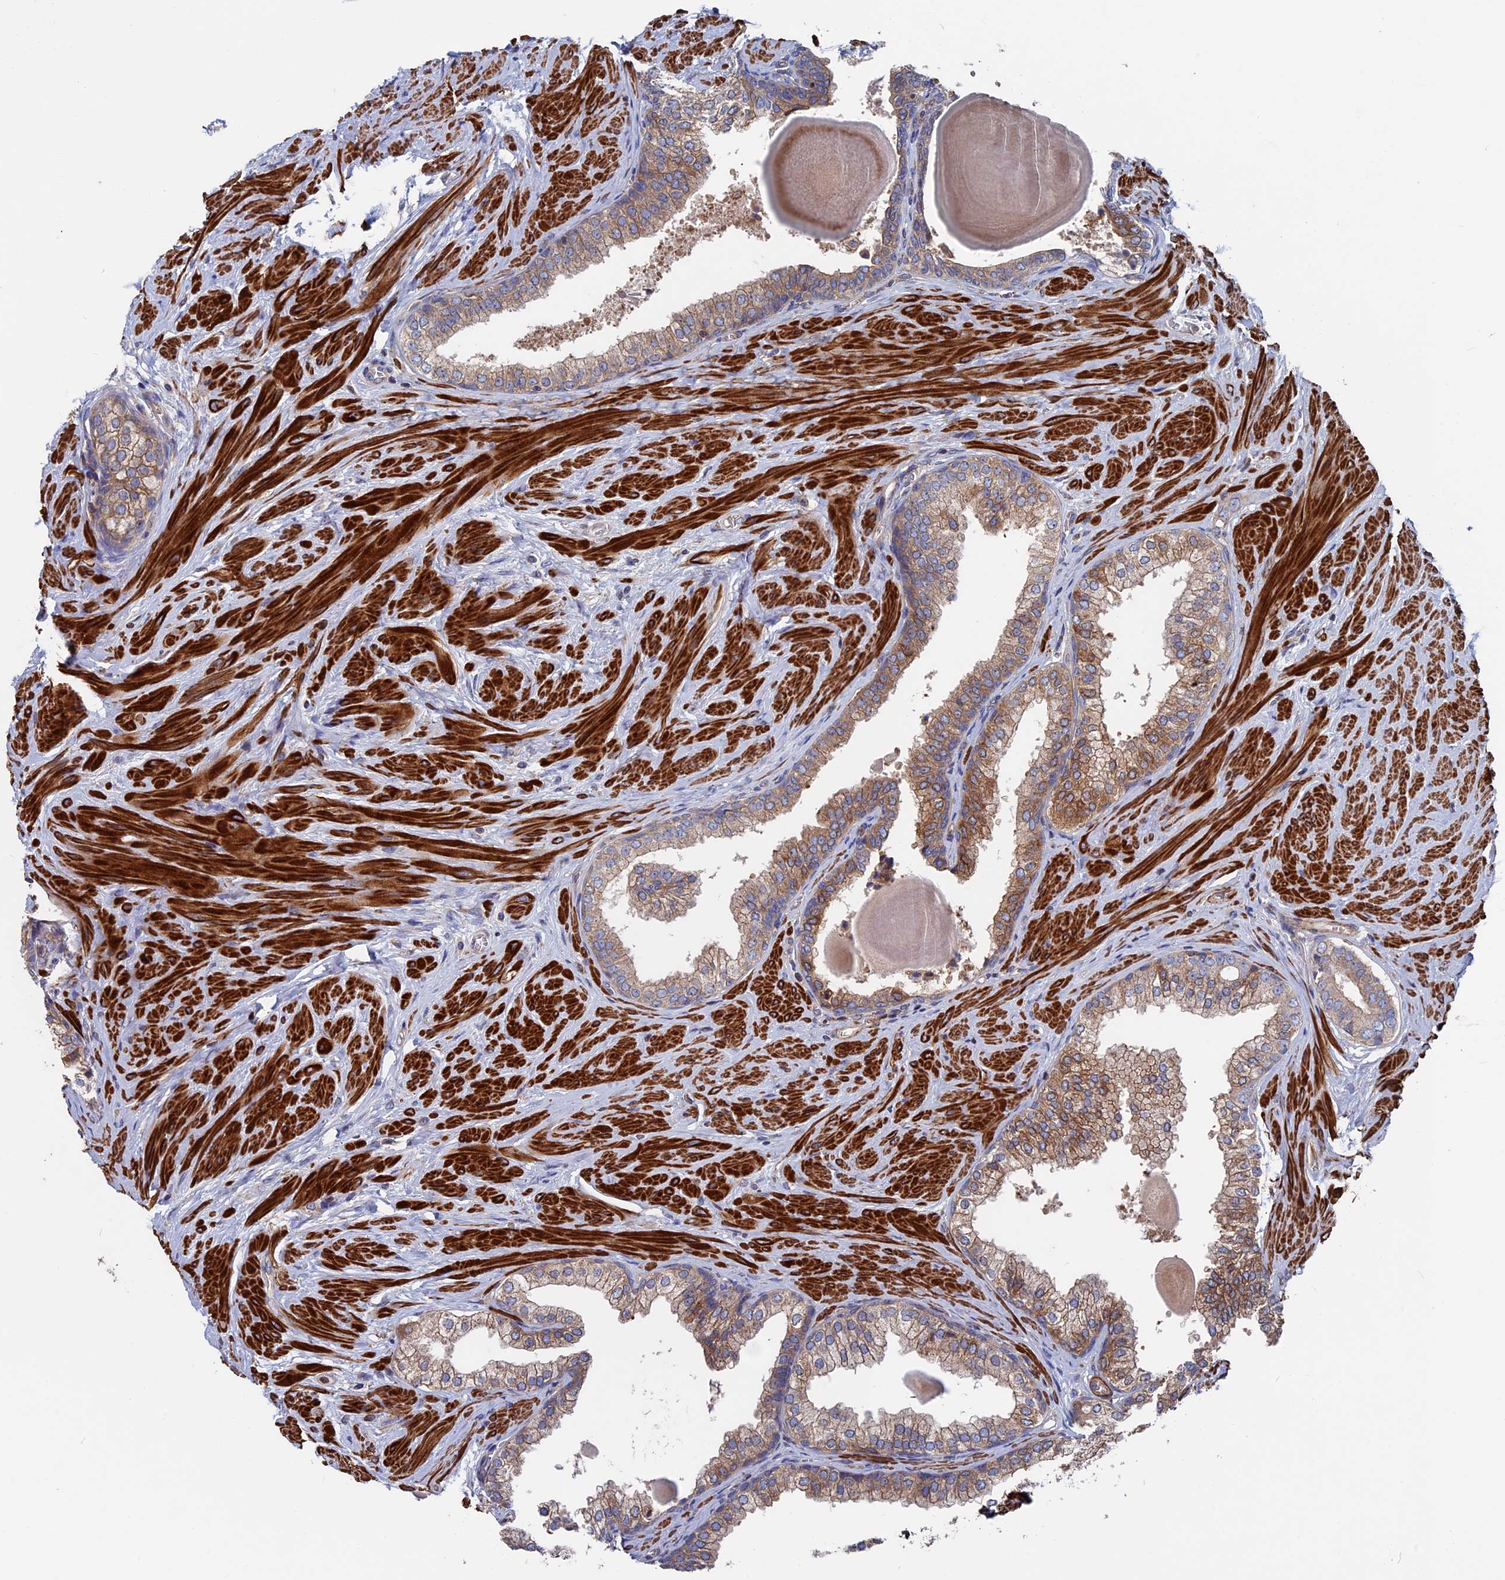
{"staining": {"intensity": "moderate", "quantity": ">75%", "location": "cytoplasmic/membranous"}, "tissue": "prostate", "cell_type": "Glandular cells", "image_type": "normal", "snomed": [{"axis": "morphology", "description": "Normal tissue, NOS"}, {"axis": "topography", "description": "Prostate"}], "caption": "A high-resolution photomicrograph shows immunohistochemistry staining of normal prostate, which shows moderate cytoplasmic/membranous staining in approximately >75% of glandular cells. (DAB IHC, brown staining for protein, blue staining for nuclei).", "gene": "DNAJC3", "patient": {"sex": "male", "age": 48}}